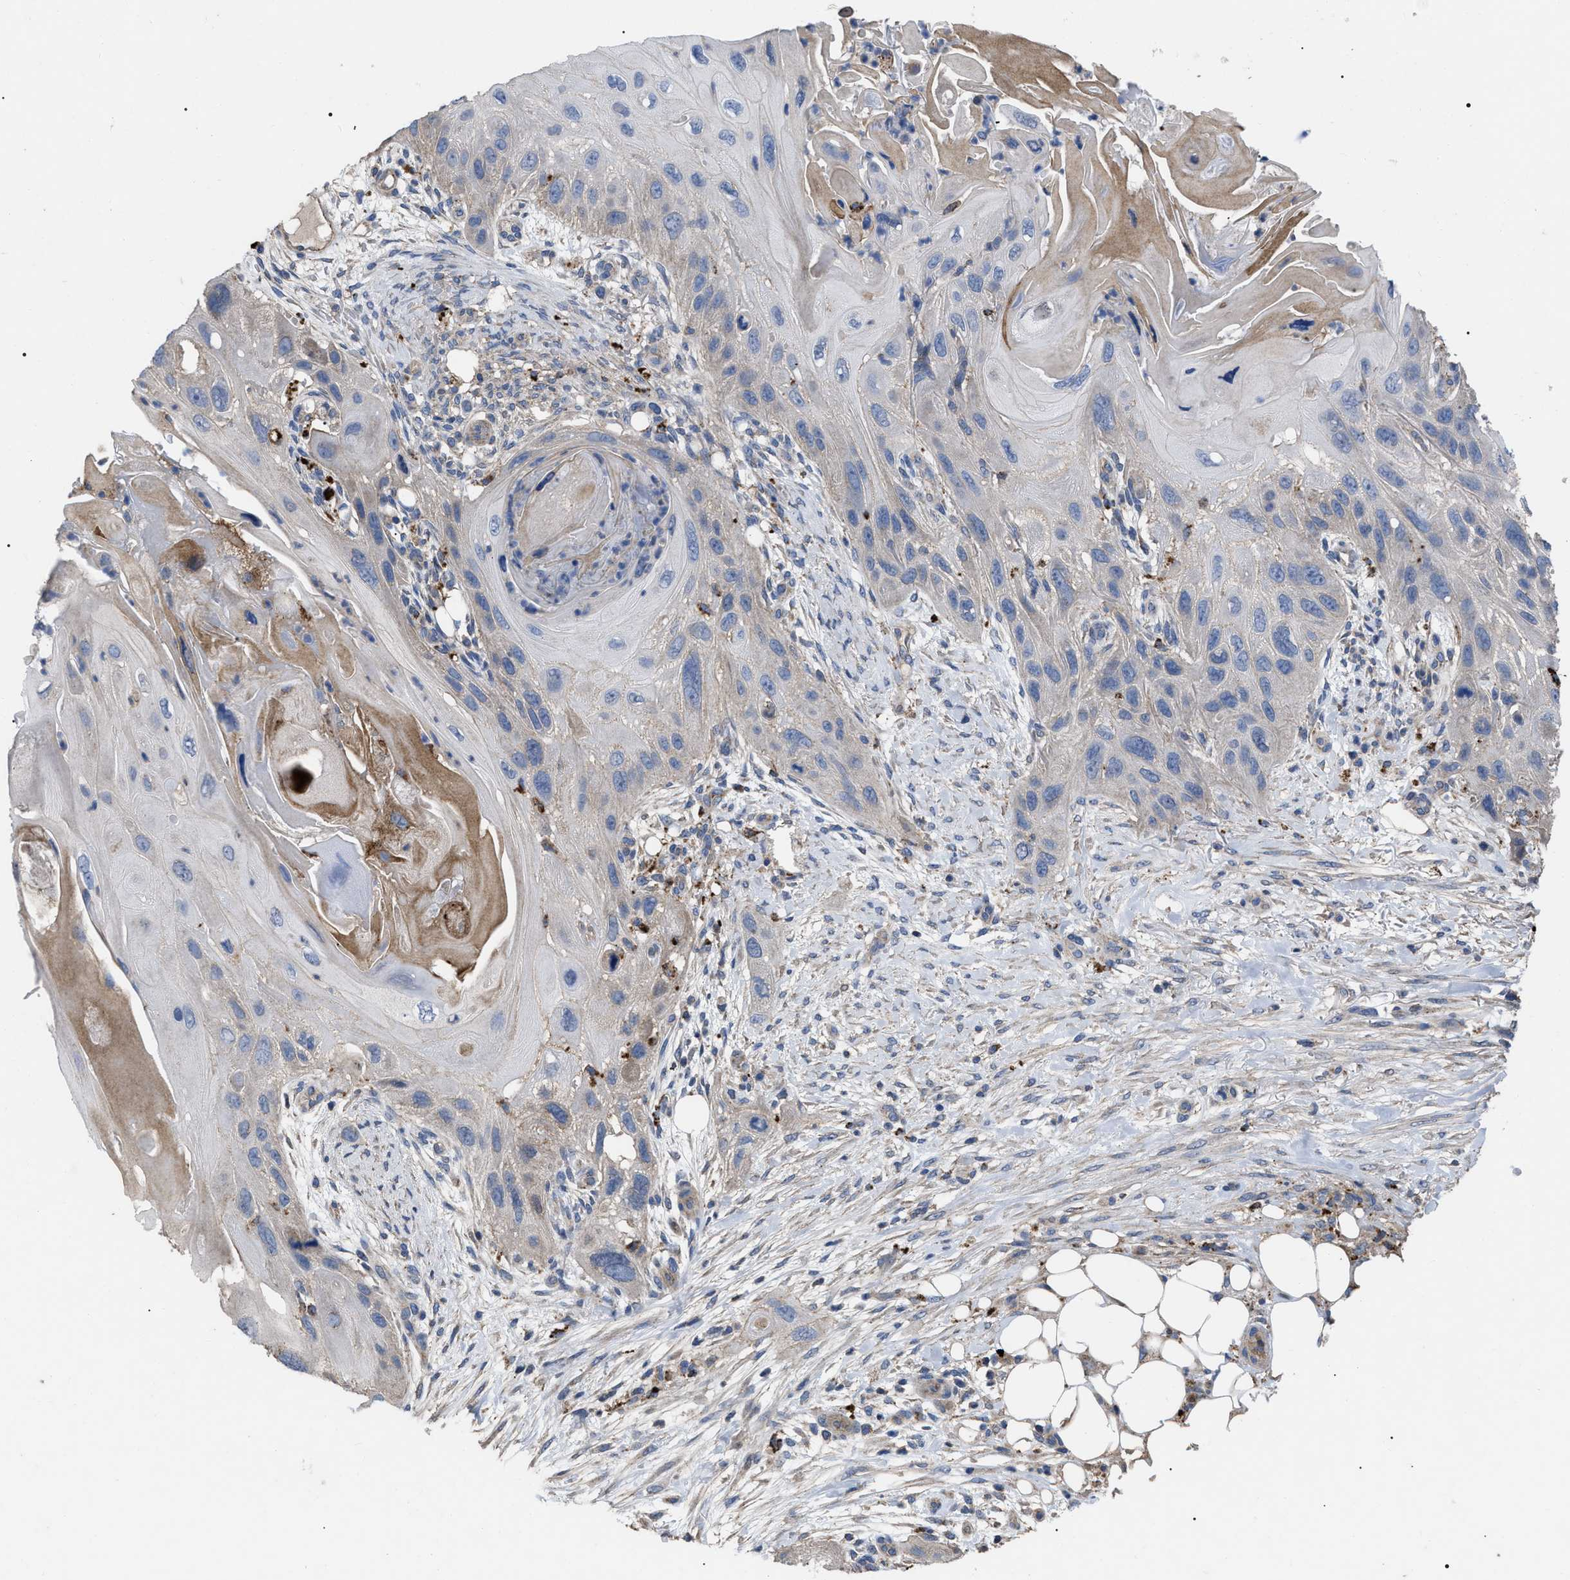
{"staining": {"intensity": "negative", "quantity": "none", "location": "none"}, "tissue": "skin cancer", "cell_type": "Tumor cells", "image_type": "cancer", "snomed": [{"axis": "morphology", "description": "Squamous cell carcinoma, NOS"}, {"axis": "topography", "description": "Skin"}], "caption": "Skin cancer stained for a protein using immunohistochemistry (IHC) exhibits no staining tumor cells.", "gene": "FAM171A2", "patient": {"sex": "female", "age": 77}}